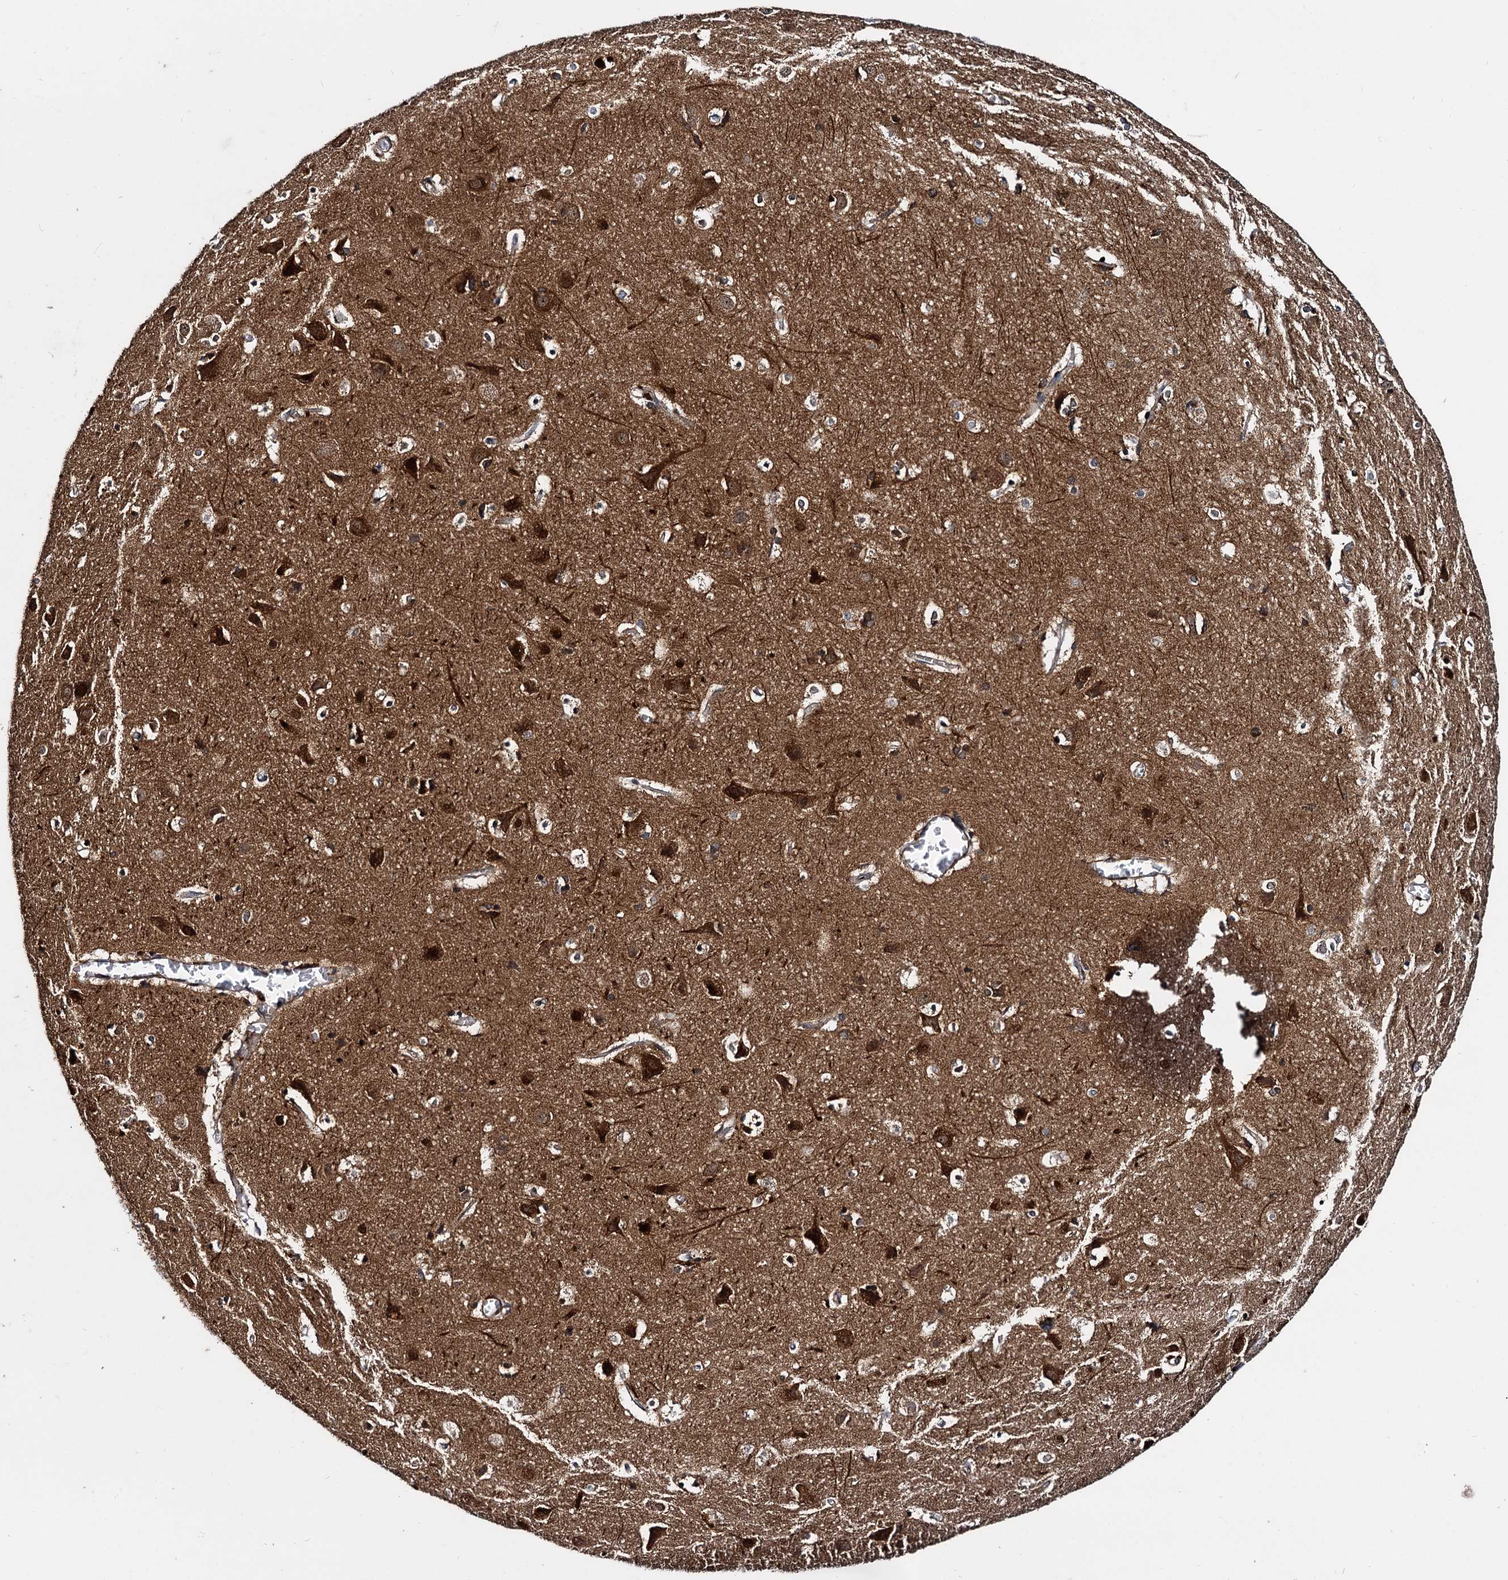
{"staining": {"intensity": "moderate", "quantity": ">75%", "location": "cytoplasmic/membranous"}, "tissue": "cerebral cortex", "cell_type": "Endothelial cells", "image_type": "normal", "snomed": [{"axis": "morphology", "description": "Normal tissue, NOS"}, {"axis": "topography", "description": "Cerebral cortex"}], "caption": "Benign cerebral cortex displays moderate cytoplasmic/membranous expression in about >75% of endothelial cells.", "gene": "ARHGAP42", "patient": {"sex": "male", "age": 54}}